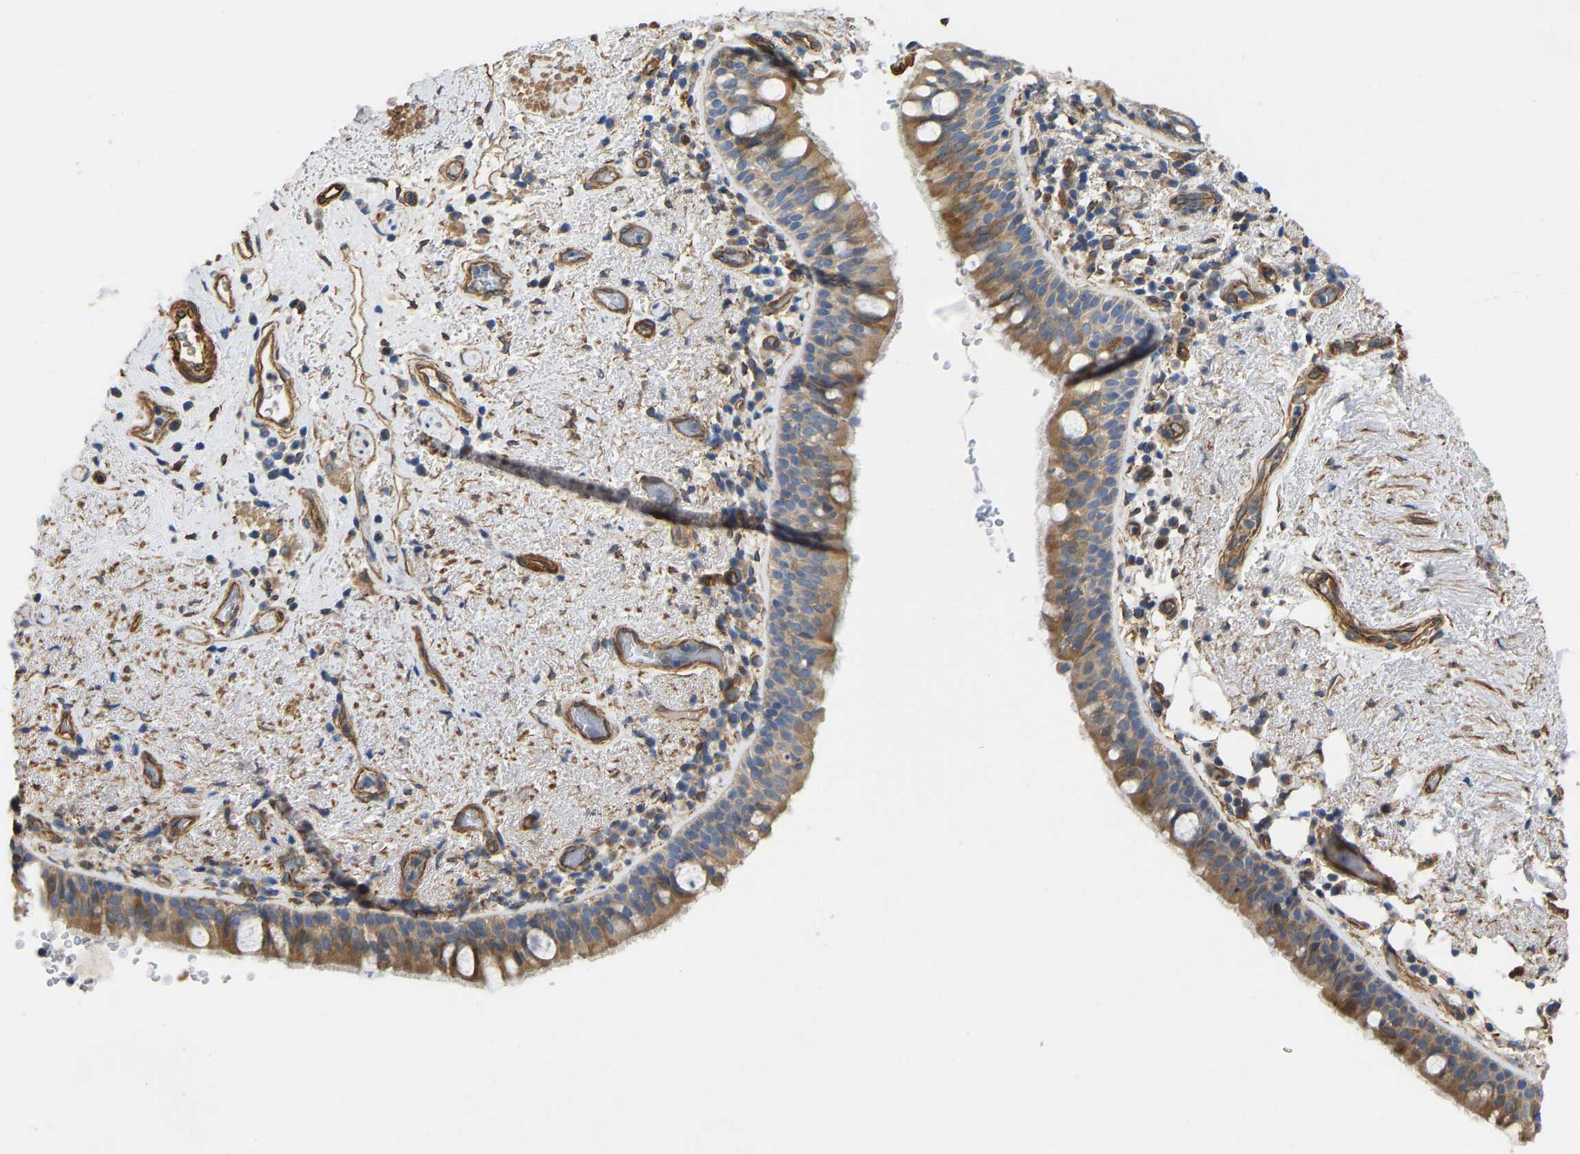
{"staining": {"intensity": "moderate", "quantity": ">75%", "location": "cytoplasmic/membranous"}, "tissue": "bronchus", "cell_type": "Respiratory epithelial cells", "image_type": "normal", "snomed": [{"axis": "morphology", "description": "Normal tissue, NOS"}, {"axis": "morphology", "description": "Inflammation, NOS"}, {"axis": "topography", "description": "Cartilage tissue"}, {"axis": "topography", "description": "Bronchus"}], "caption": "Bronchus stained for a protein (brown) reveals moderate cytoplasmic/membranous positive positivity in approximately >75% of respiratory epithelial cells.", "gene": "ELMO2", "patient": {"sex": "male", "age": 77}}